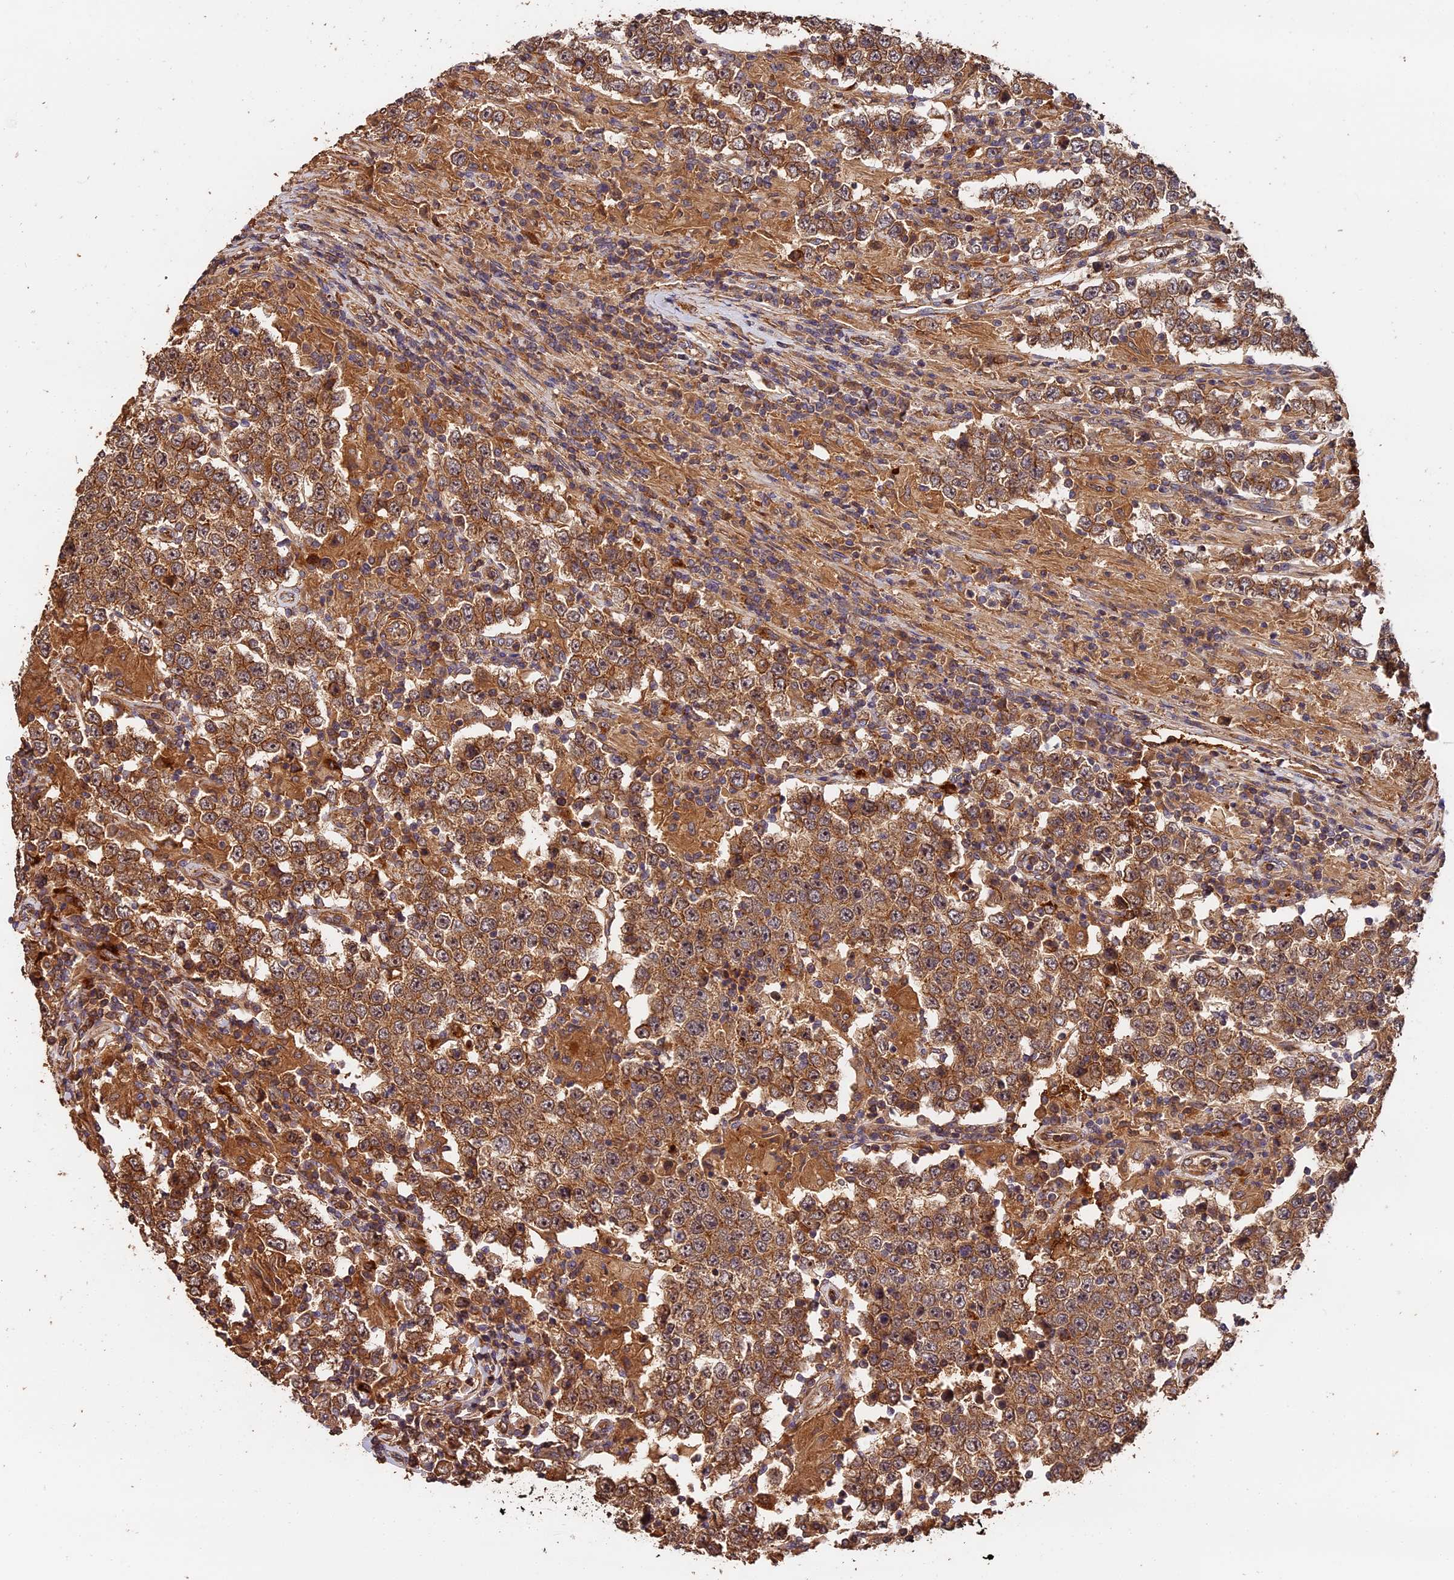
{"staining": {"intensity": "moderate", "quantity": ">75%", "location": "cytoplasmic/membranous"}, "tissue": "testis cancer", "cell_type": "Tumor cells", "image_type": "cancer", "snomed": [{"axis": "morphology", "description": "Normal tissue, NOS"}, {"axis": "morphology", "description": "Urothelial carcinoma, High grade"}, {"axis": "morphology", "description": "Seminoma, NOS"}, {"axis": "morphology", "description": "Carcinoma, Embryonal, NOS"}, {"axis": "topography", "description": "Urinary bladder"}, {"axis": "topography", "description": "Testis"}], "caption": "Immunohistochemistry of urothelial carcinoma (high-grade) (testis) demonstrates medium levels of moderate cytoplasmic/membranous expression in approximately >75% of tumor cells.", "gene": "MMP15", "patient": {"sex": "male", "age": 41}}